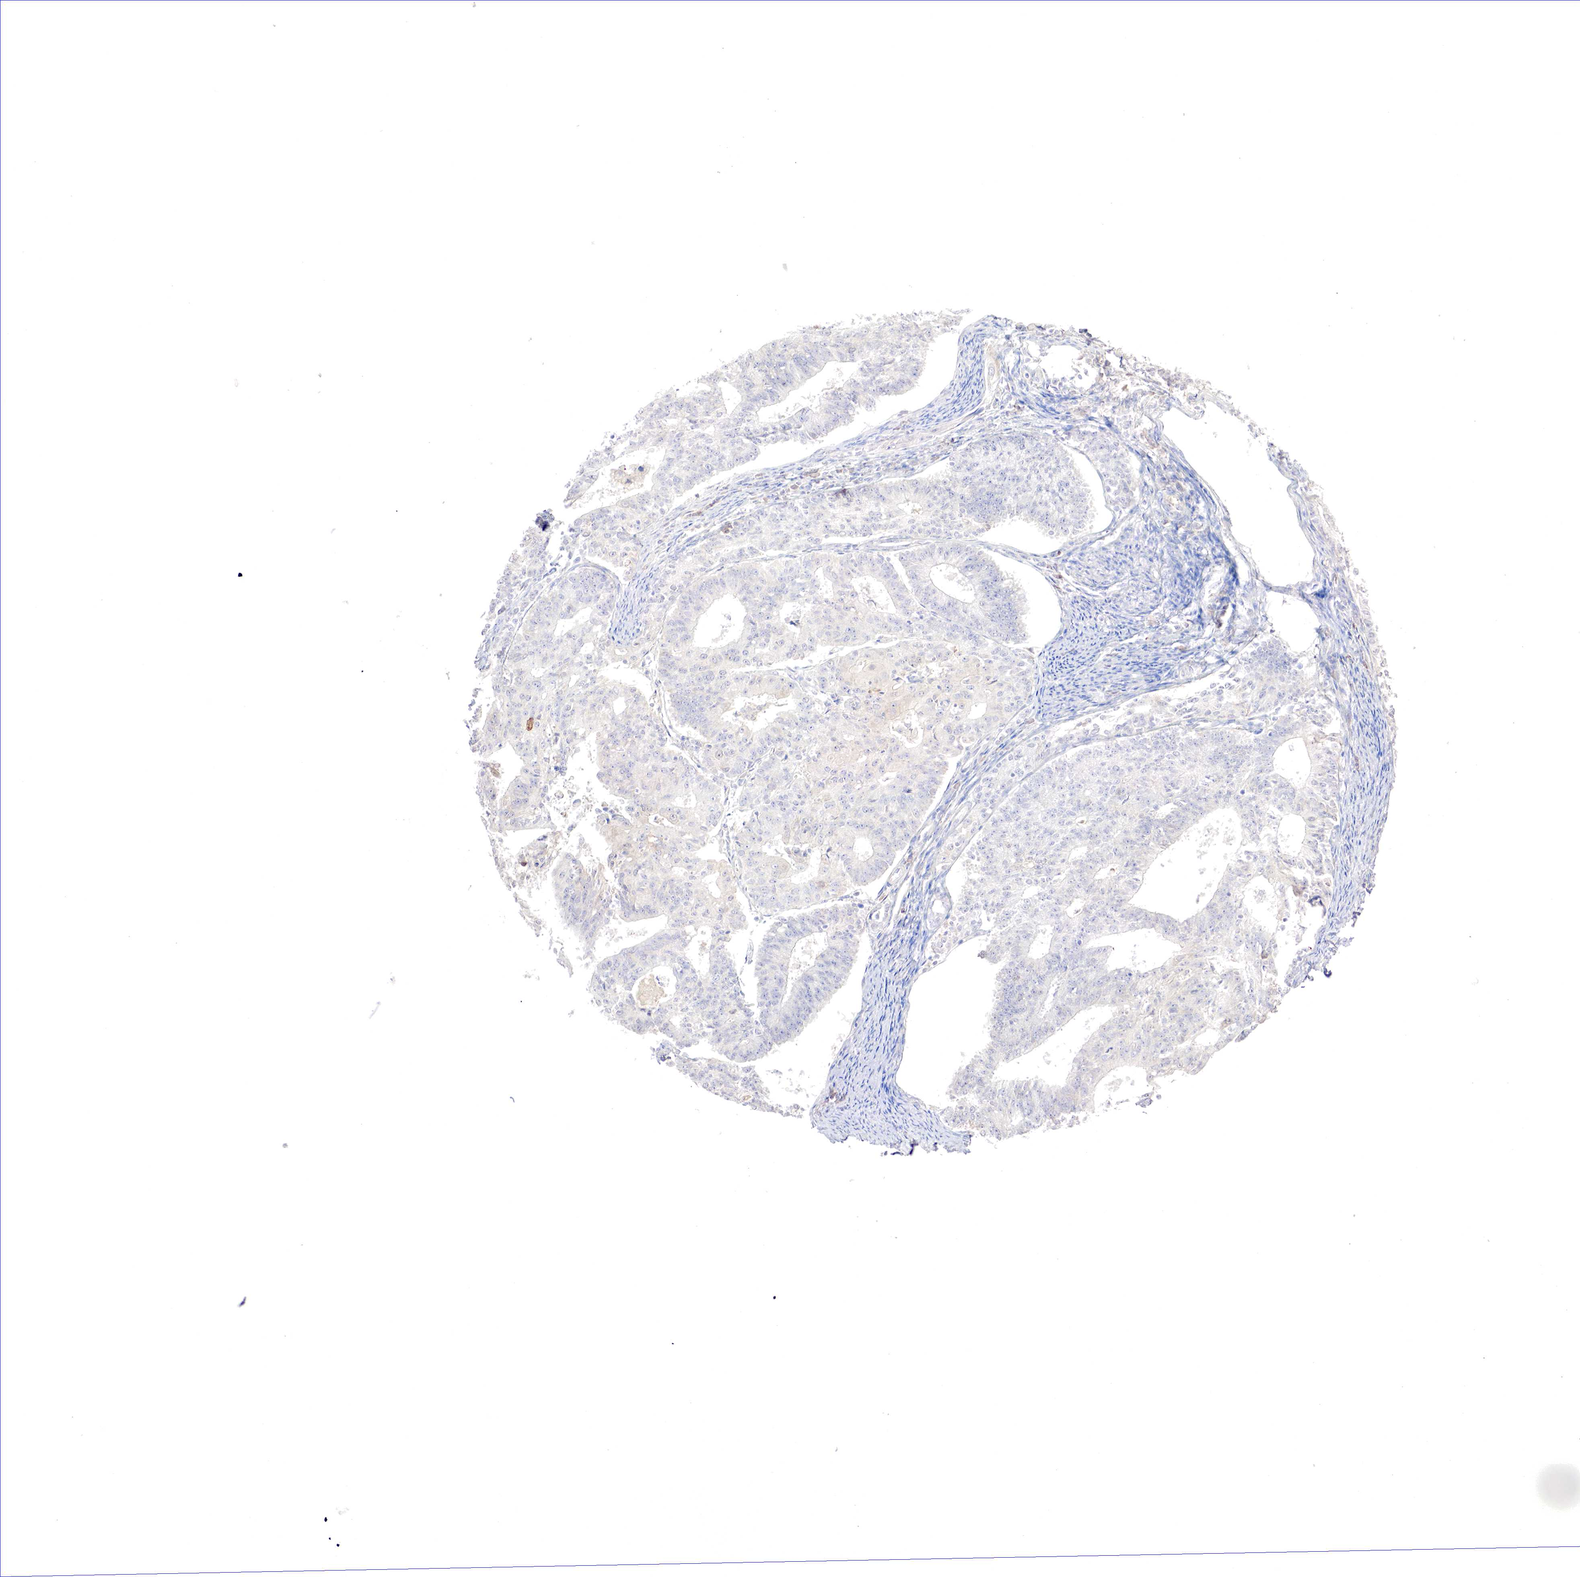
{"staining": {"intensity": "negative", "quantity": "none", "location": "none"}, "tissue": "endometrial cancer", "cell_type": "Tumor cells", "image_type": "cancer", "snomed": [{"axis": "morphology", "description": "Adenocarcinoma, NOS"}, {"axis": "topography", "description": "Endometrium"}], "caption": "Protein analysis of adenocarcinoma (endometrial) displays no significant expression in tumor cells.", "gene": "GATA1", "patient": {"sex": "female", "age": 56}}